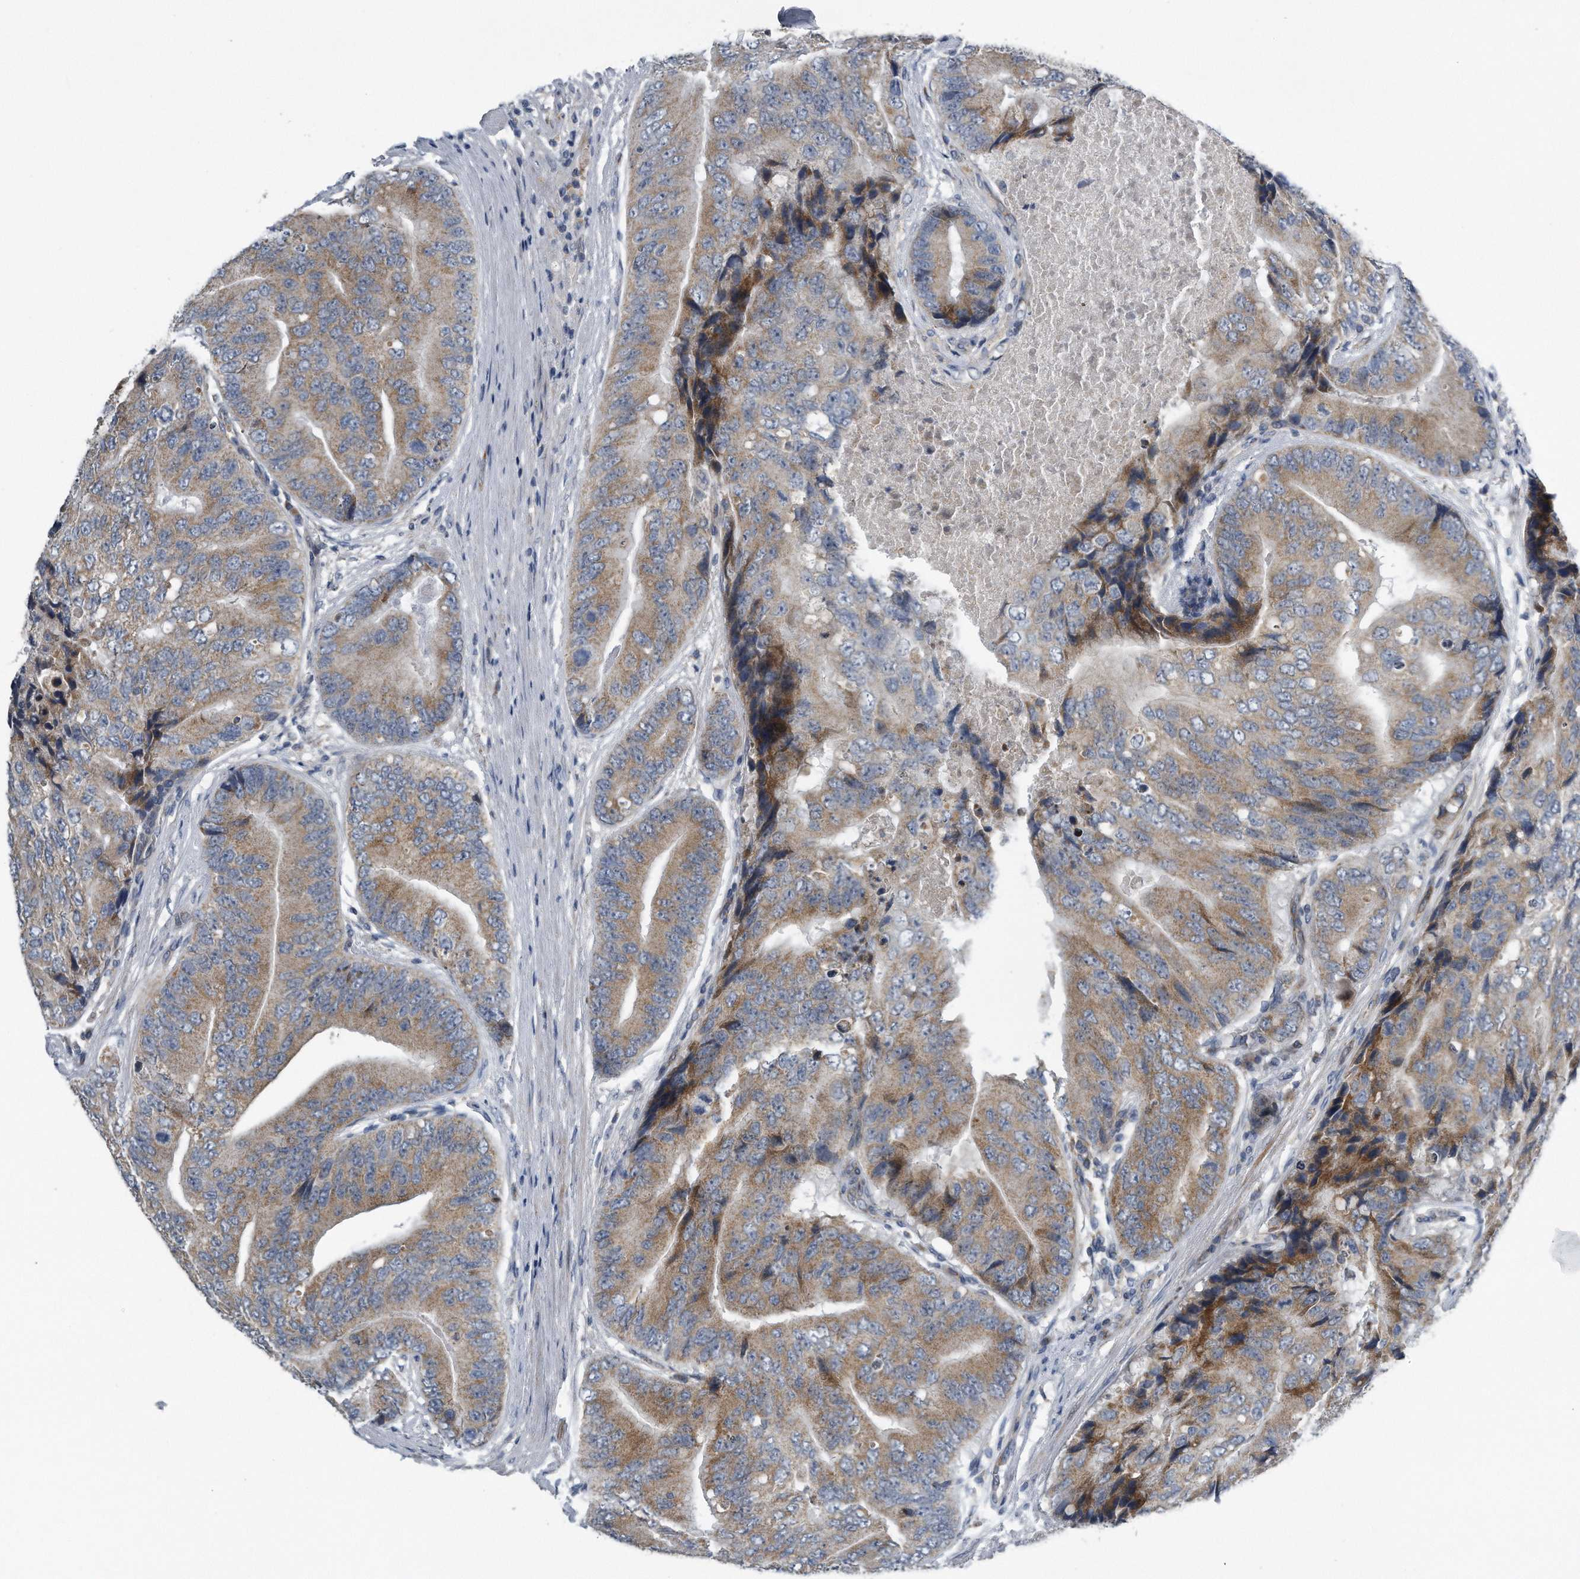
{"staining": {"intensity": "moderate", "quantity": ">75%", "location": "cytoplasmic/membranous"}, "tissue": "prostate cancer", "cell_type": "Tumor cells", "image_type": "cancer", "snomed": [{"axis": "morphology", "description": "Adenocarcinoma, High grade"}, {"axis": "topography", "description": "Prostate"}], "caption": "Prostate cancer was stained to show a protein in brown. There is medium levels of moderate cytoplasmic/membranous positivity in approximately >75% of tumor cells.", "gene": "LYRM4", "patient": {"sex": "male", "age": 70}}